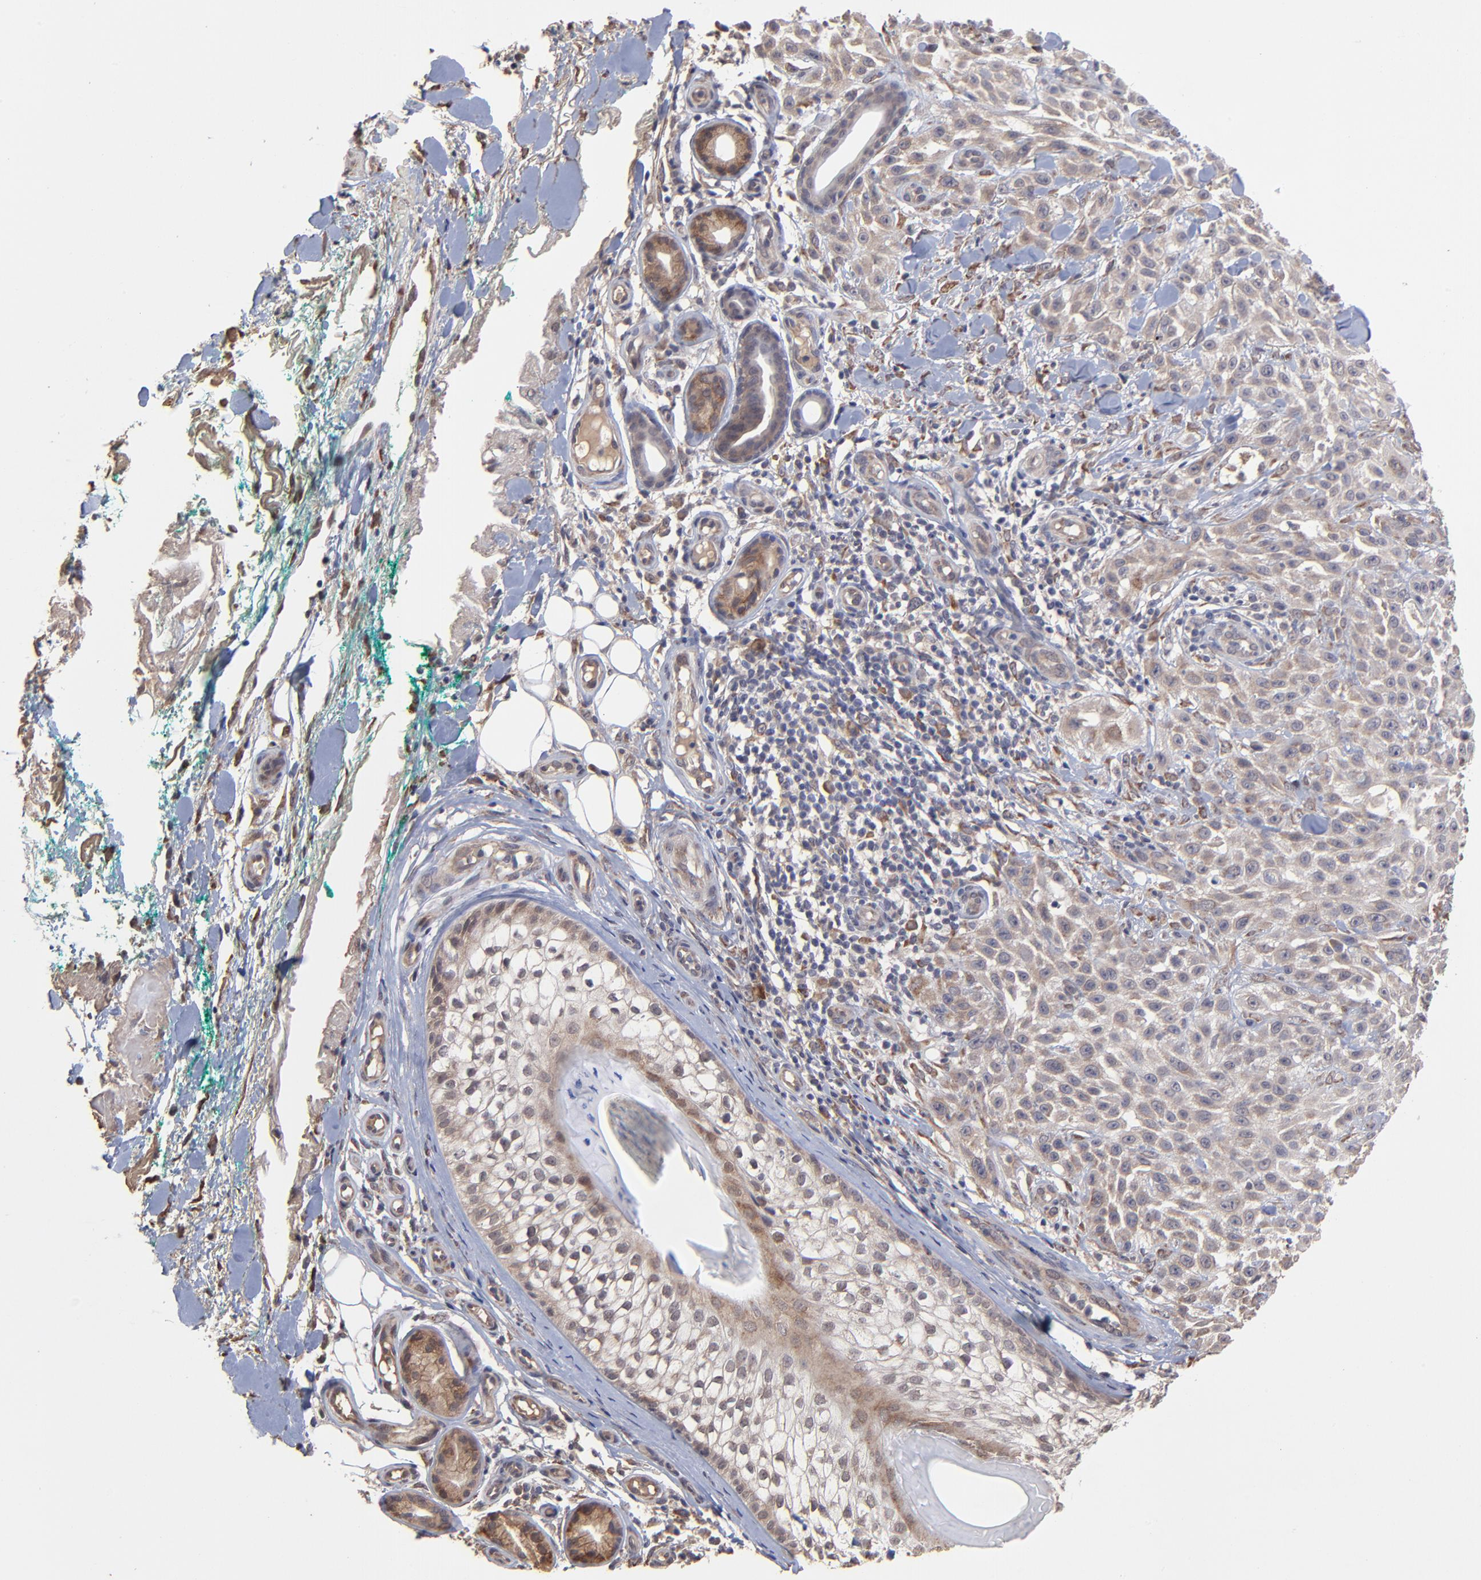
{"staining": {"intensity": "weak", "quantity": ">75%", "location": "cytoplasmic/membranous"}, "tissue": "skin cancer", "cell_type": "Tumor cells", "image_type": "cancer", "snomed": [{"axis": "morphology", "description": "Squamous cell carcinoma, NOS"}, {"axis": "topography", "description": "Skin"}], "caption": "This is an image of immunohistochemistry staining of squamous cell carcinoma (skin), which shows weak staining in the cytoplasmic/membranous of tumor cells.", "gene": "CHL1", "patient": {"sex": "female", "age": 42}}